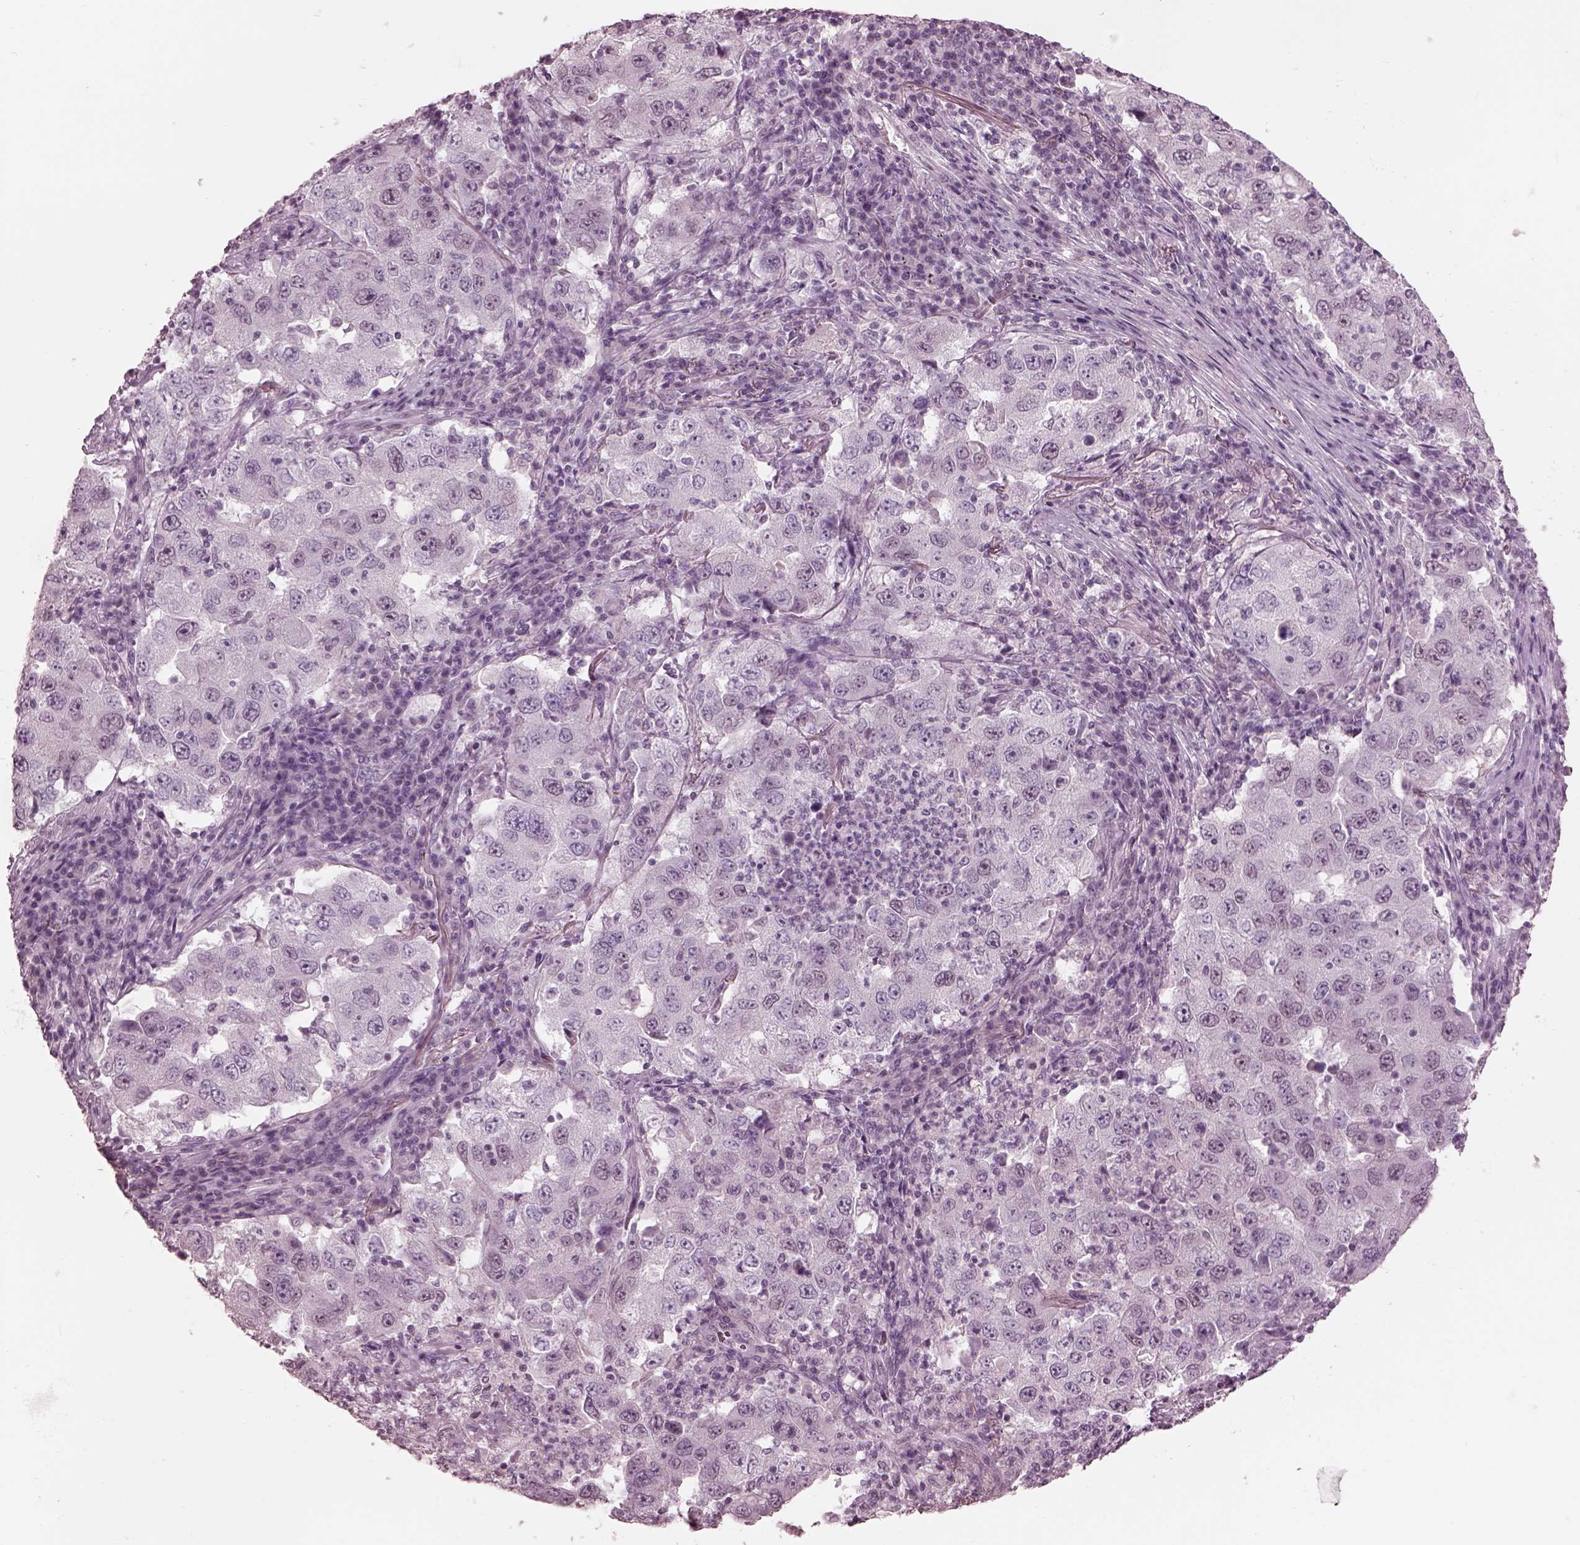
{"staining": {"intensity": "negative", "quantity": "none", "location": "none"}, "tissue": "lung cancer", "cell_type": "Tumor cells", "image_type": "cancer", "snomed": [{"axis": "morphology", "description": "Adenocarcinoma, NOS"}, {"axis": "topography", "description": "Lung"}], "caption": "The image shows no significant positivity in tumor cells of lung adenocarcinoma.", "gene": "GARIN4", "patient": {"sex": "male", "age": 73}}